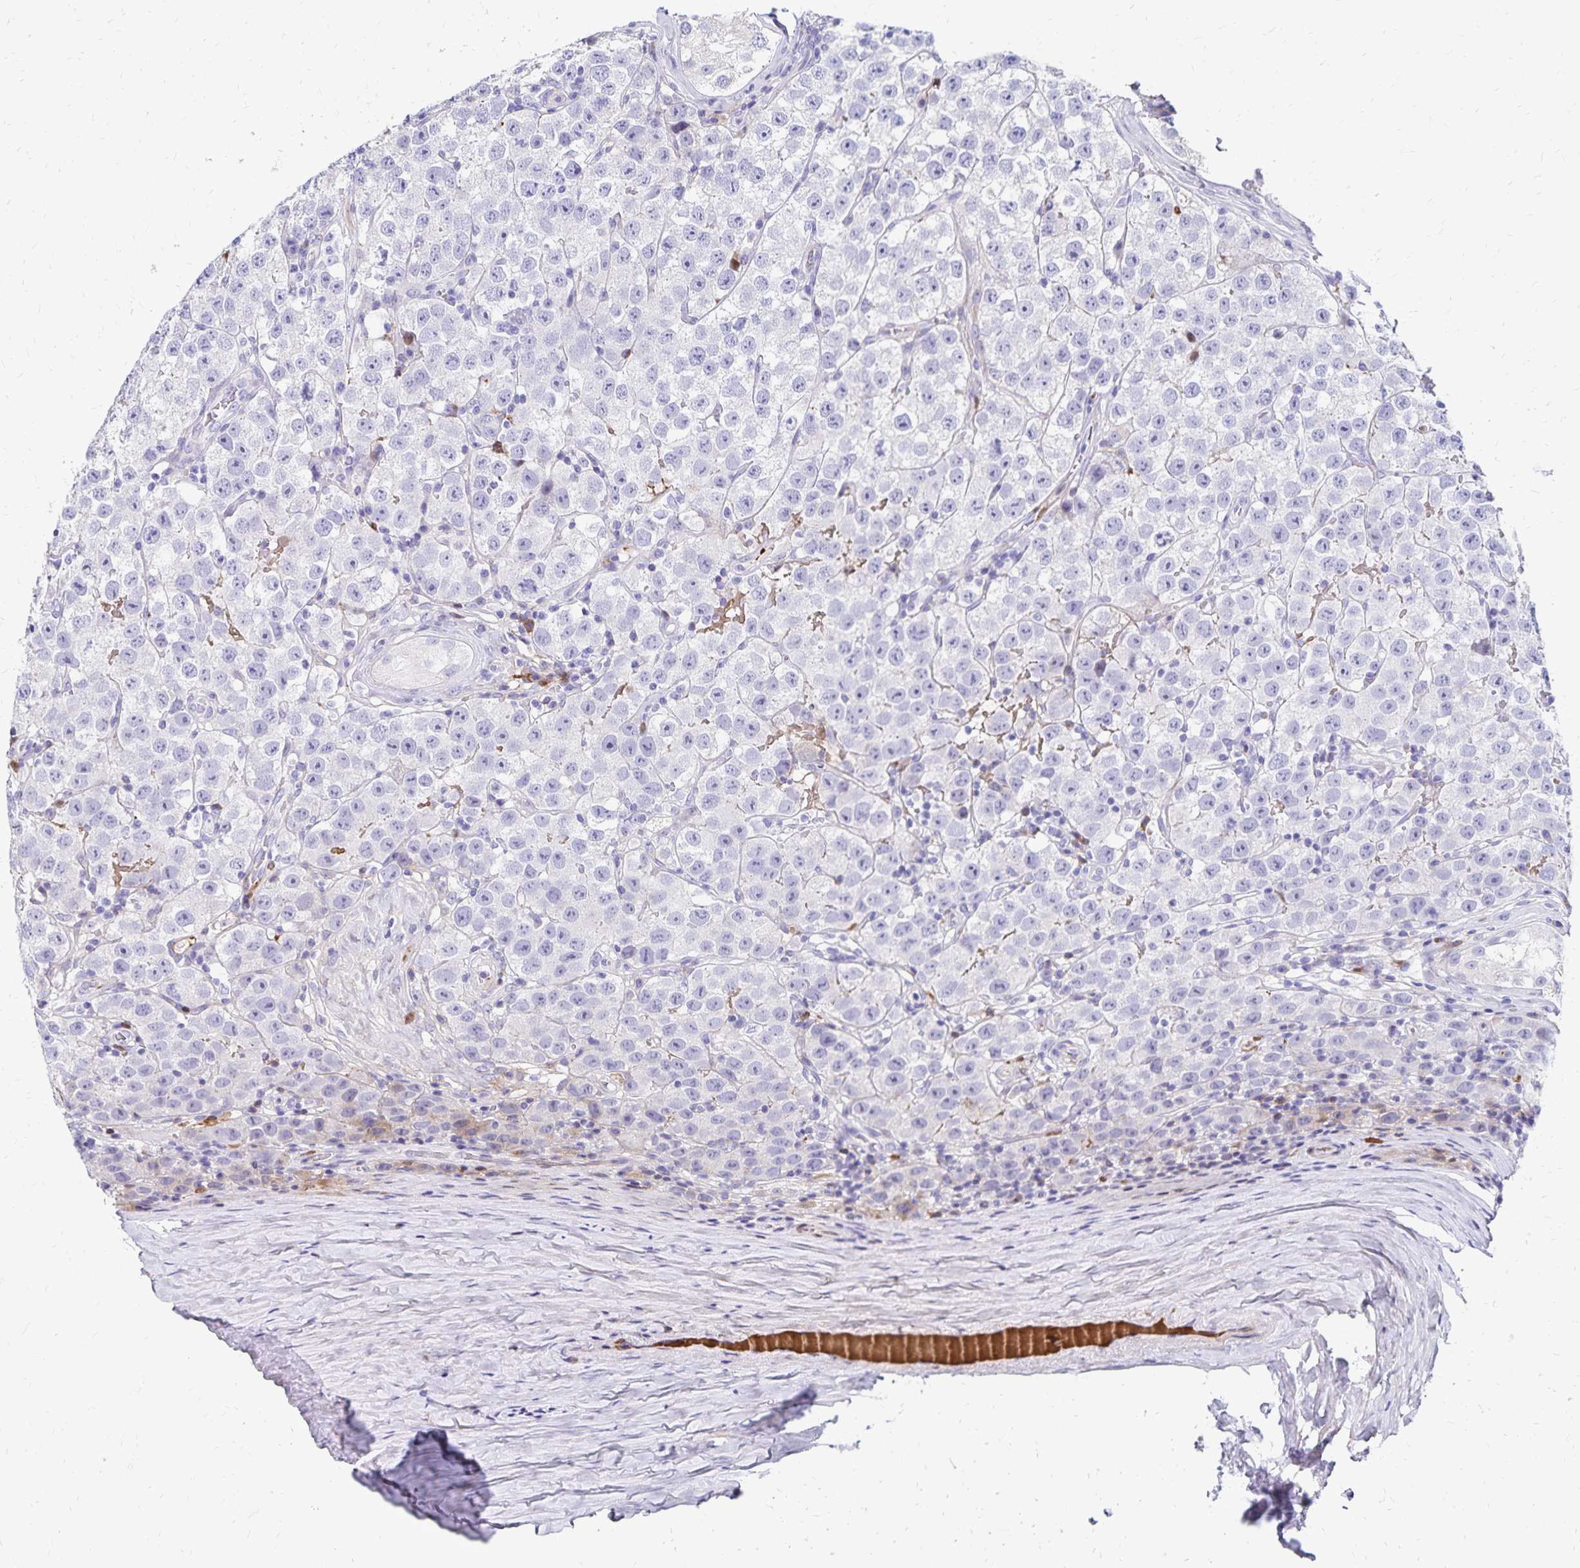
{"staining": {"intensity": "negative", "quantity": "none", "location": "none"}, "tissue": "testis cancer", "cell_type": "Tumor cells", "image_type": "cancer", "snomed": [{"axis": "morphology", "description": "Seminoma, NOS"}, {"axis": "topography", "description": "Testis"}], "caption": "DAB immunohistochemical staining of human testis seminoma shows no significant positivity in tumor cells.", "gene": "NECAP1", "patient": {"sex": "male", "age": 34}}